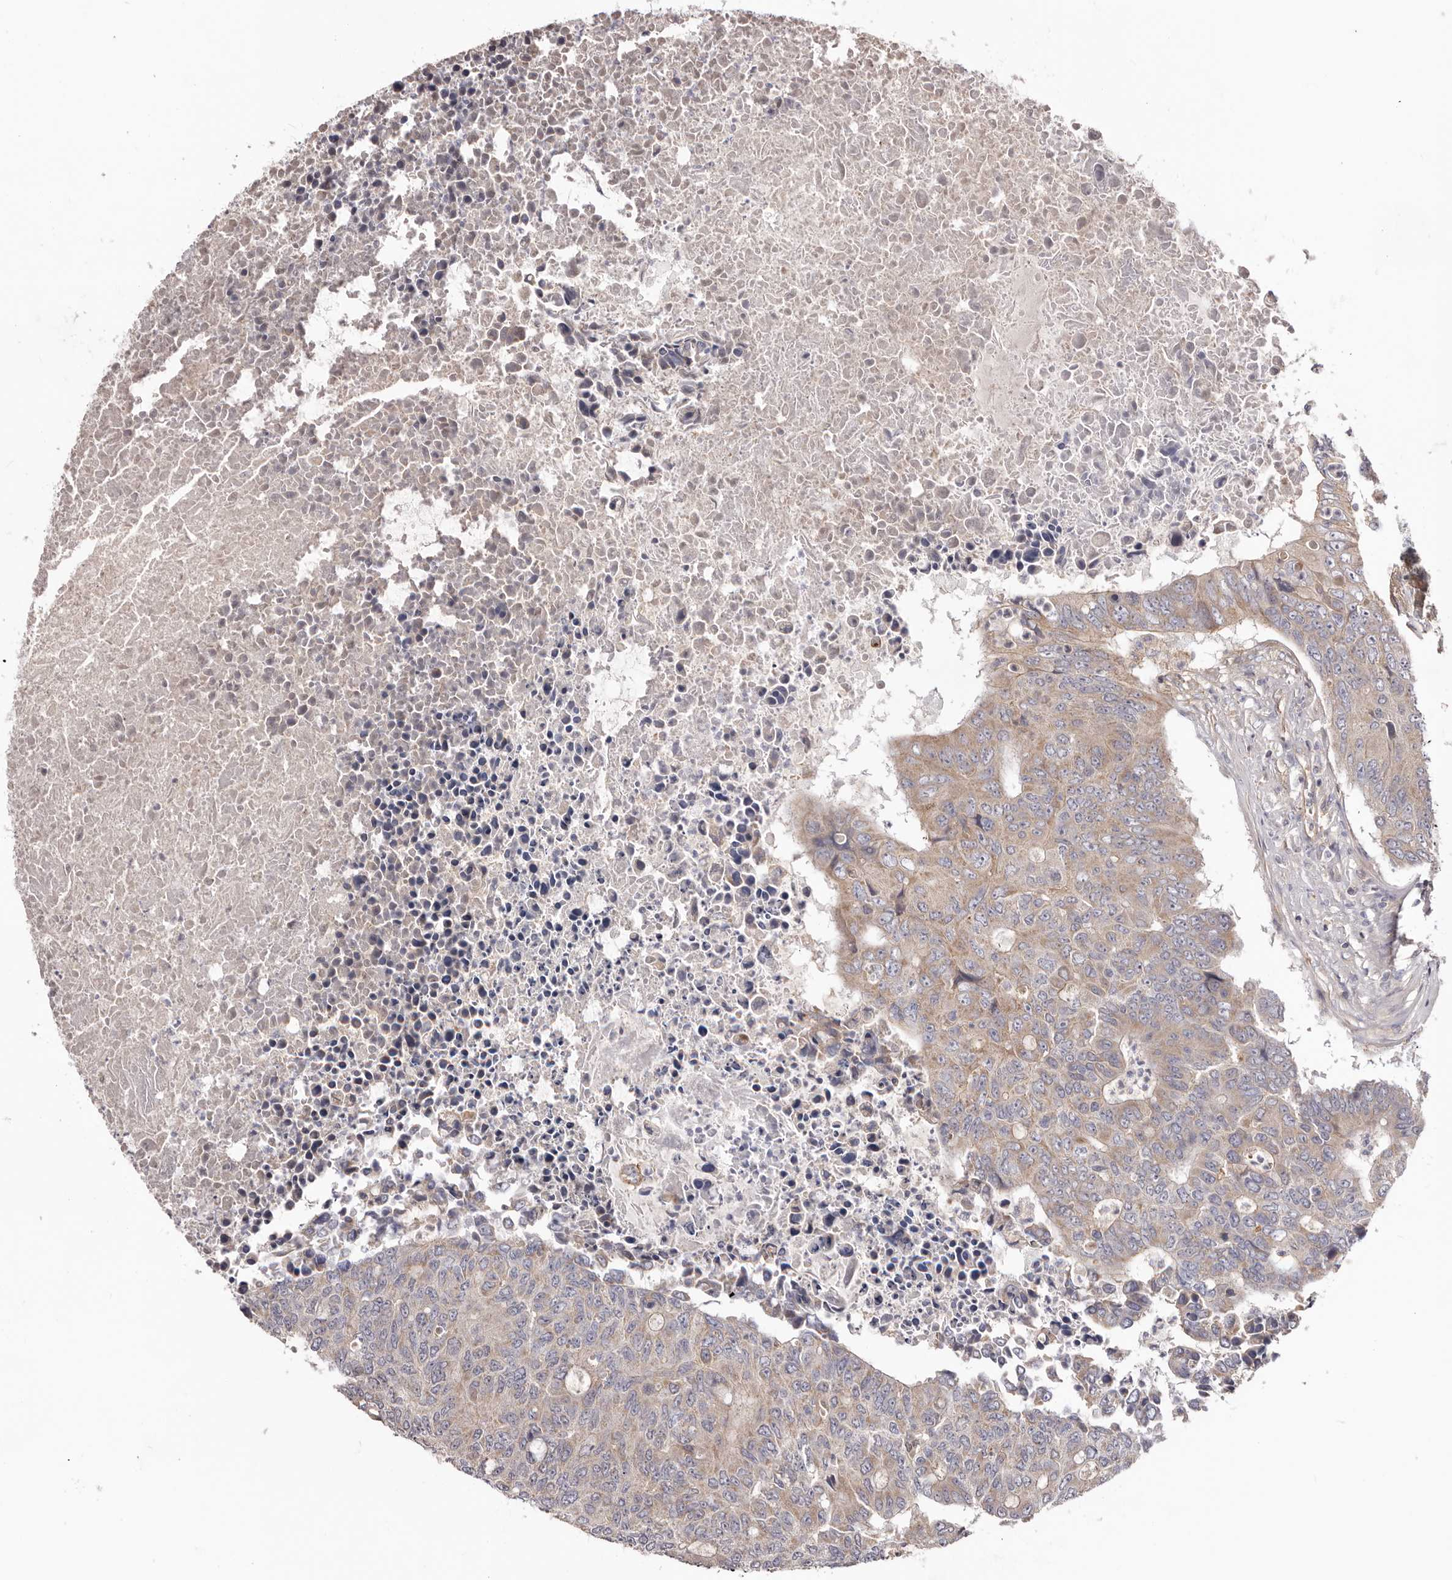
{"staining": {"intensity": "weak", "quantity": "25%-75%", "location": "cytoplasmic/membranous"}, "tissue": "colorectal cancer", "cell_type": "Tumor cells", "image_type": "cancer", "snomed": [{"axis": "morphology", "description": "Adenocarcinoma, NOS"}, {"axis": "topography", "description": "Colon"}], "caption": "Colorectal cancer (adenocarcinoma) stained with DAB immunohistochemistry (IHC) exhibits low levels of weak cytoplasmic/membranous expression in about 25%-75% of tumor cells. Nuclei are stained in blue.", "gene": "DMRT2", "patient": {"sex": "male", "age": 87}}